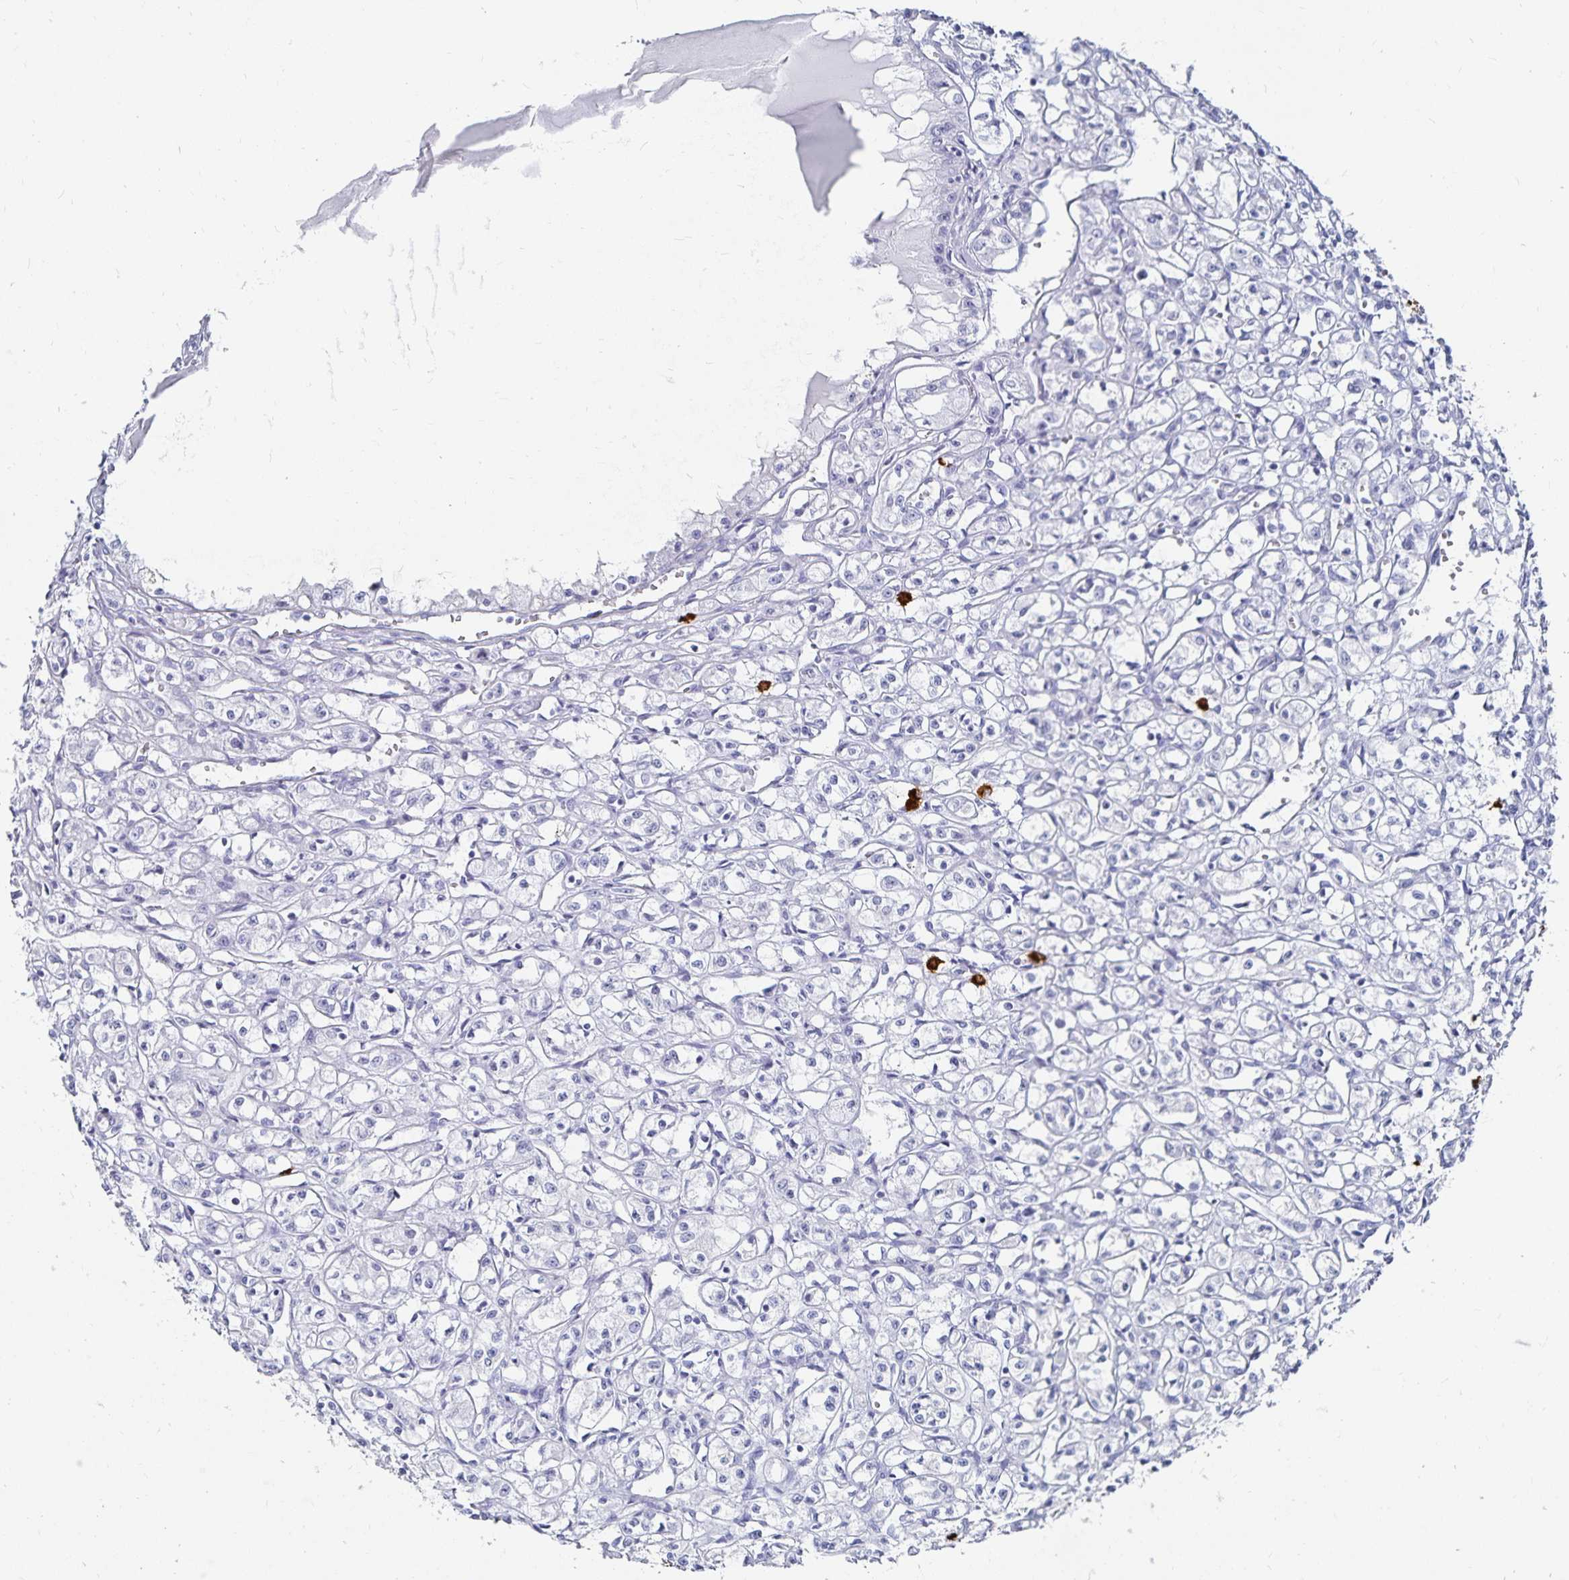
{"staining": {"intensity": "negative", "quantity": "none", "location": "none"}, "tissue": "renal cancer", "cell_type": "Tumor cells", "image_type": "cancer", "snomed": [{"axis": "morphology", "description": "Adenocarcinoma, NOS"}, {"axis": "topography", "description": "Kidney"}], "caption": "IHC histopathology image of renal cancer stained for a protein (brown), which demonstrates no staining in tumor cells.", "gene": "TNIP1", "patient": {"sex": "male", "age": 56}}